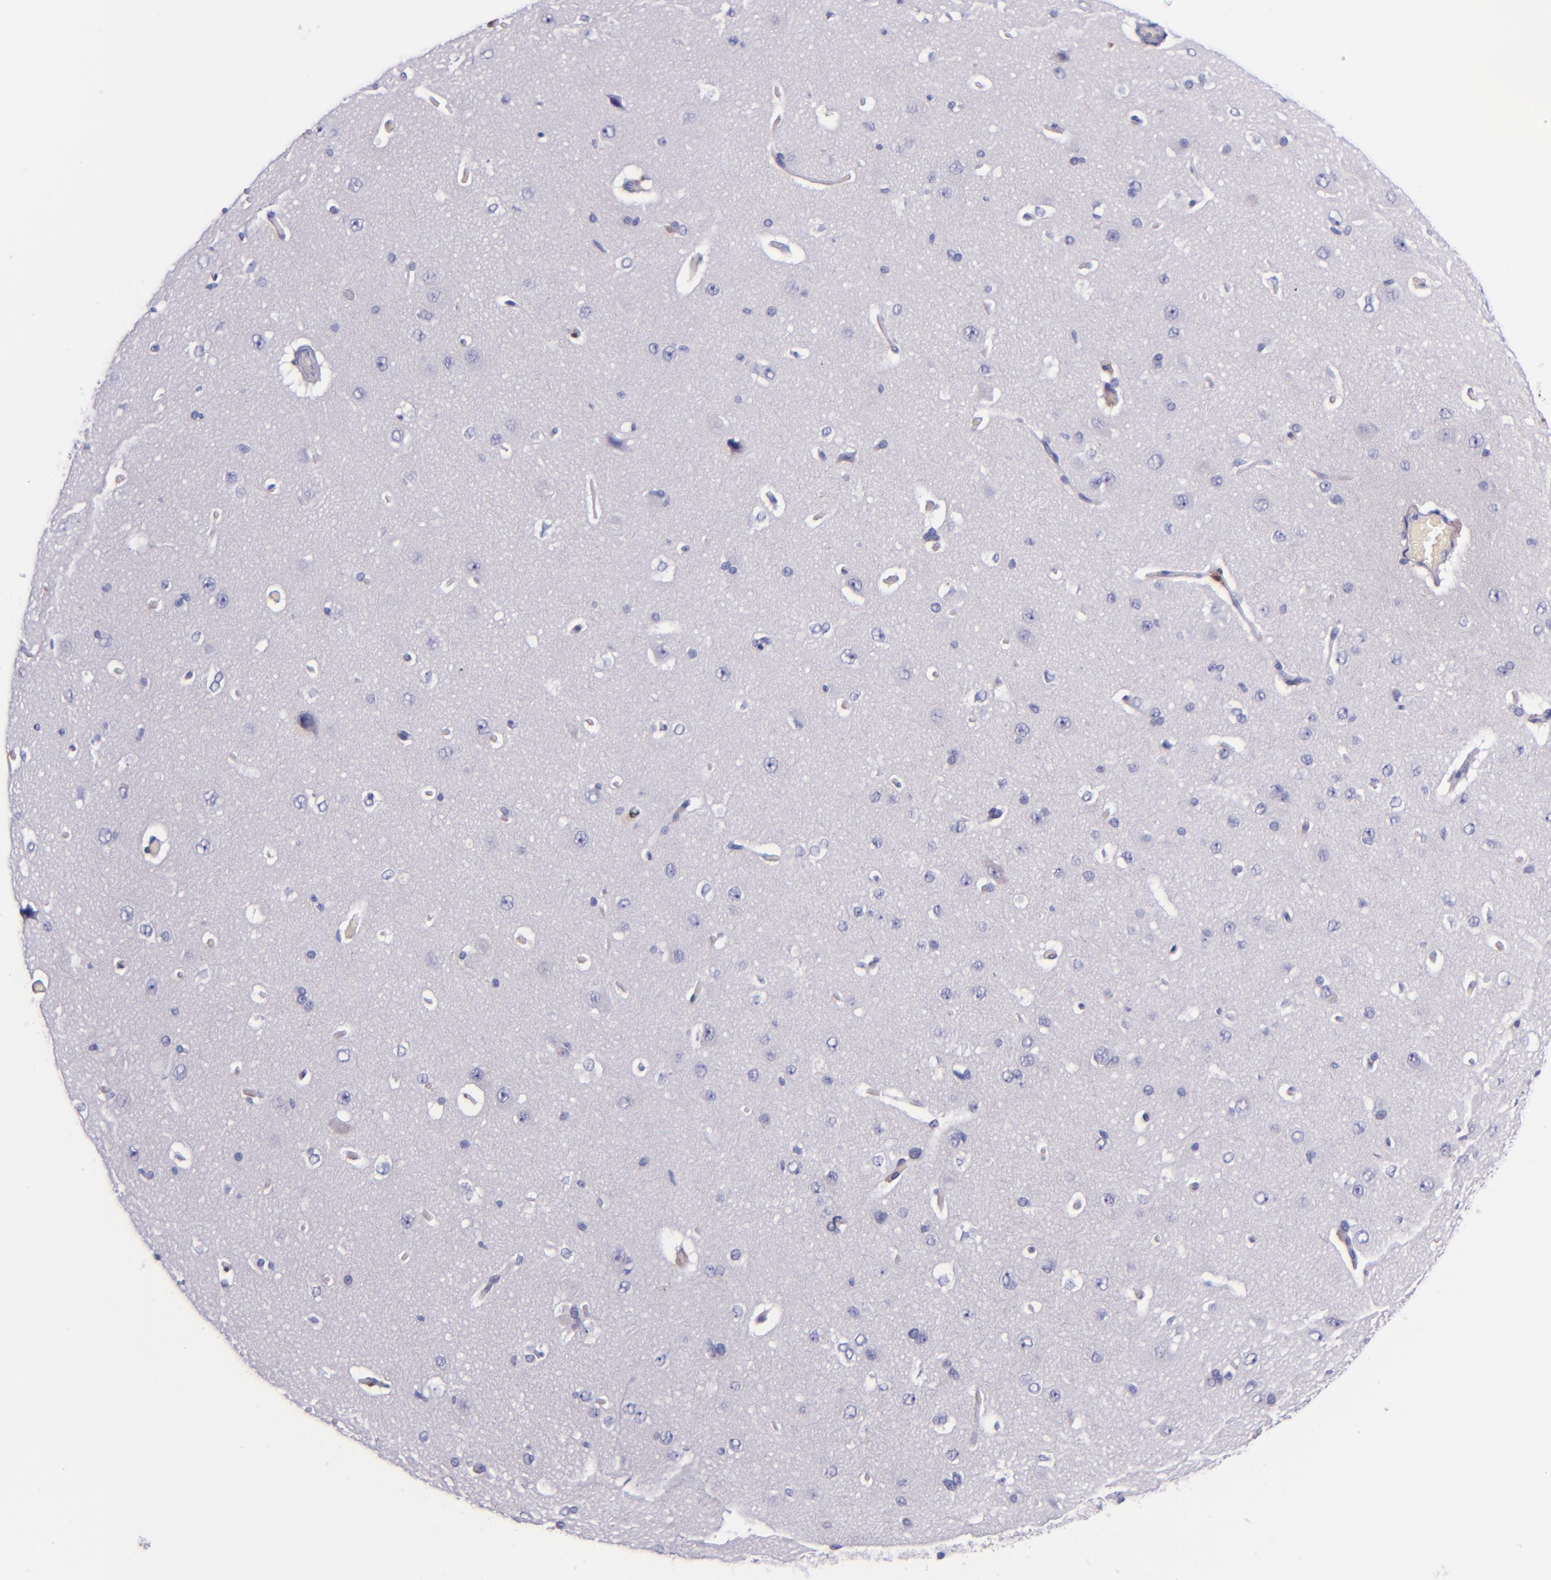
{"staining": {"intensity": "negative", "quantity": "none", "location": "none"}, "tissue": "cerebral cortex", "cell_type": "Endothelial cells", "image_type": "normal", "snomed": [{"axis": "morphology", "description": "Normal tissue, NOS"}, {"axis": "topography", "description": "Cerebral cortex"}], "caption": "Immunohistochemistry (IHC) micrograph of unremarkable cerebral cortex stained for a protein (brown), which demonstrates no positivity in endothelial cells.", "gene": "F13A1", "patient": {"sex": "female", "age": 45}}